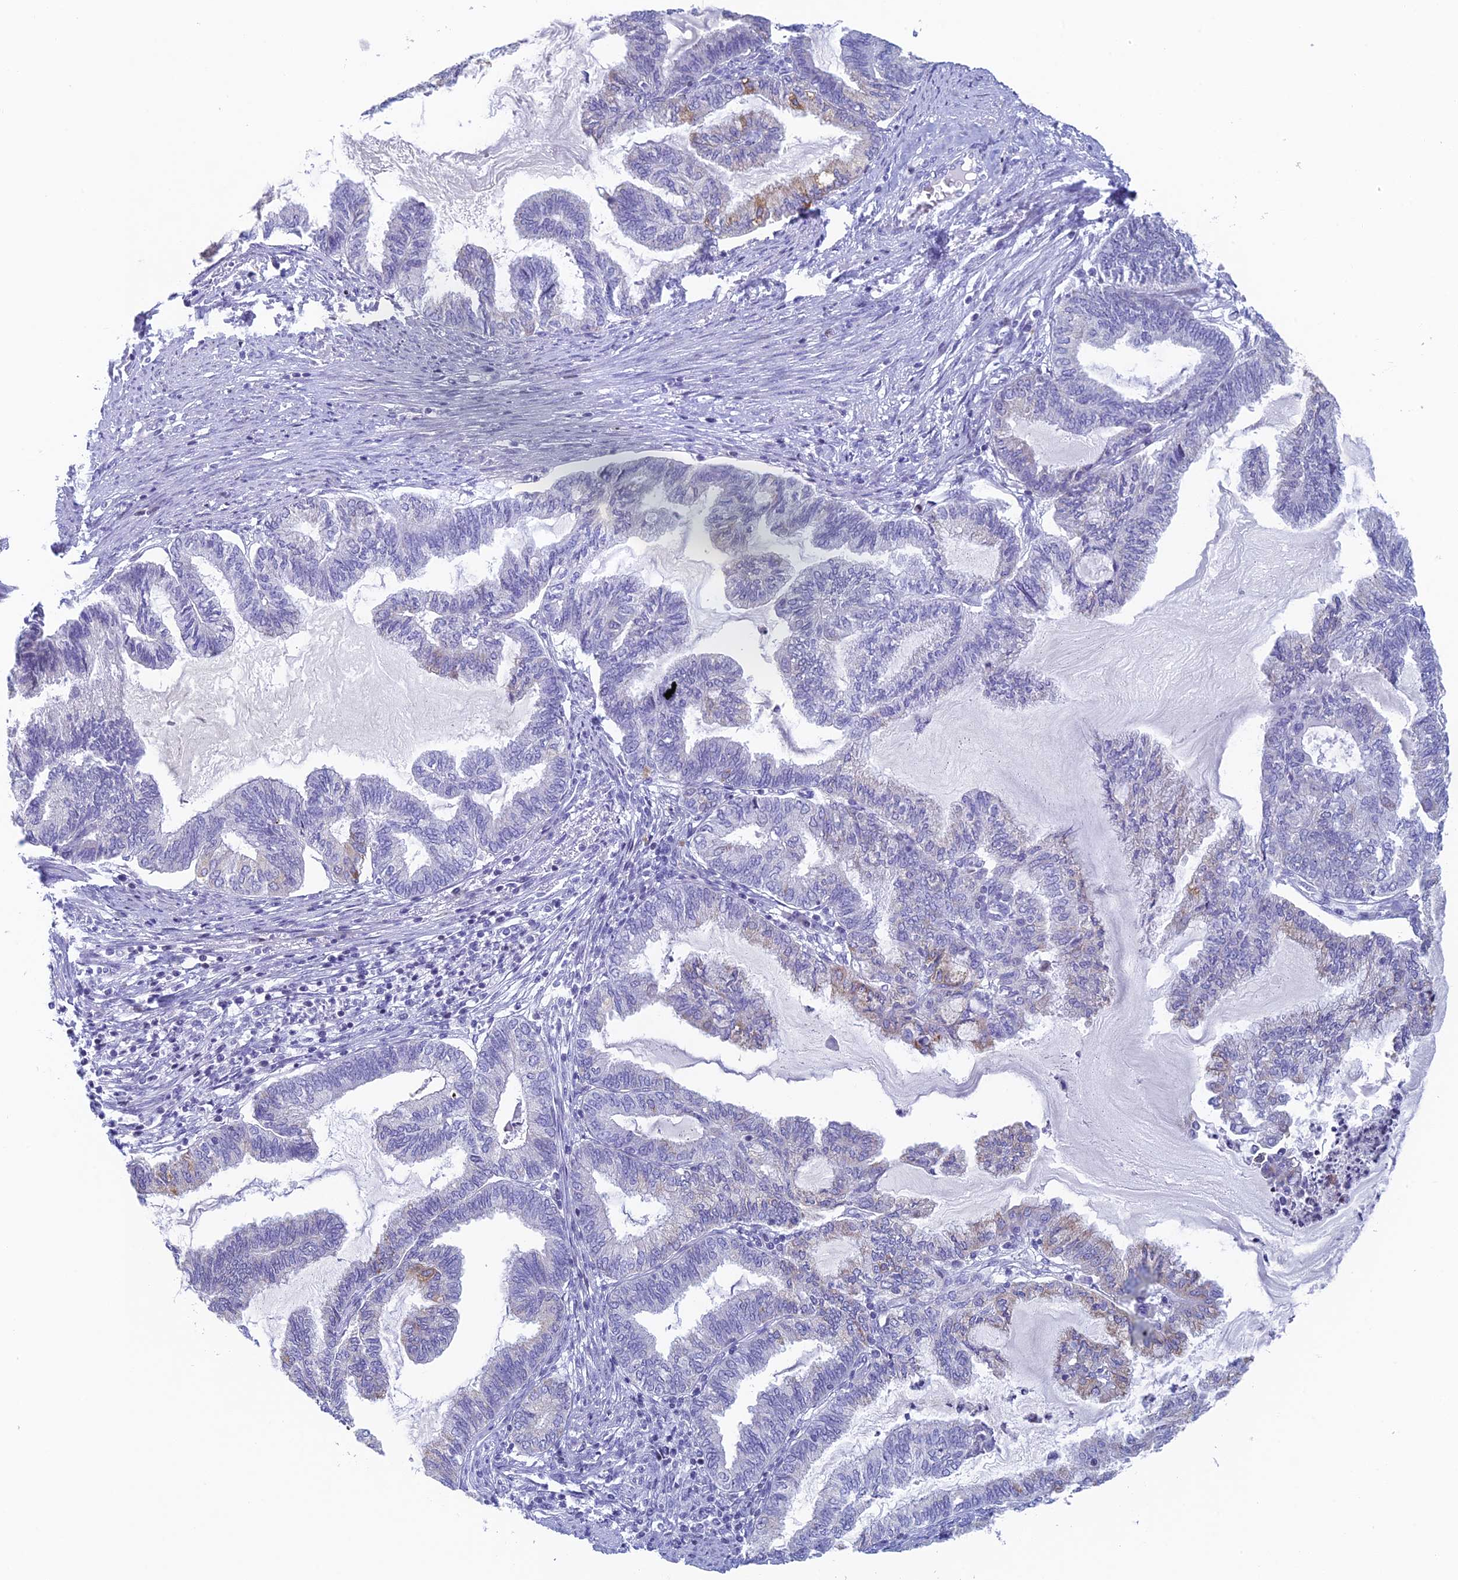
{"staining": {"intensity": "weak", "quantity": "<25%", "location": "cytoplasmic/membranous"}, "tissue": "endometrial cancer", "cell_type": "Tumor cells", "image_type": "cancer", "snomed": [{"axis": "morphology", "description": "Adenocarcinoma, NOS"}, {"axis": "topography", "description": "Endometrium"}], "caption": "An IHC photomicrograph of endometrial cancer is shown. There is no staining in tumor cells of endometrial cancer.", "gene": "REXO5", "patient": {"sex": "female", "age": 86}}